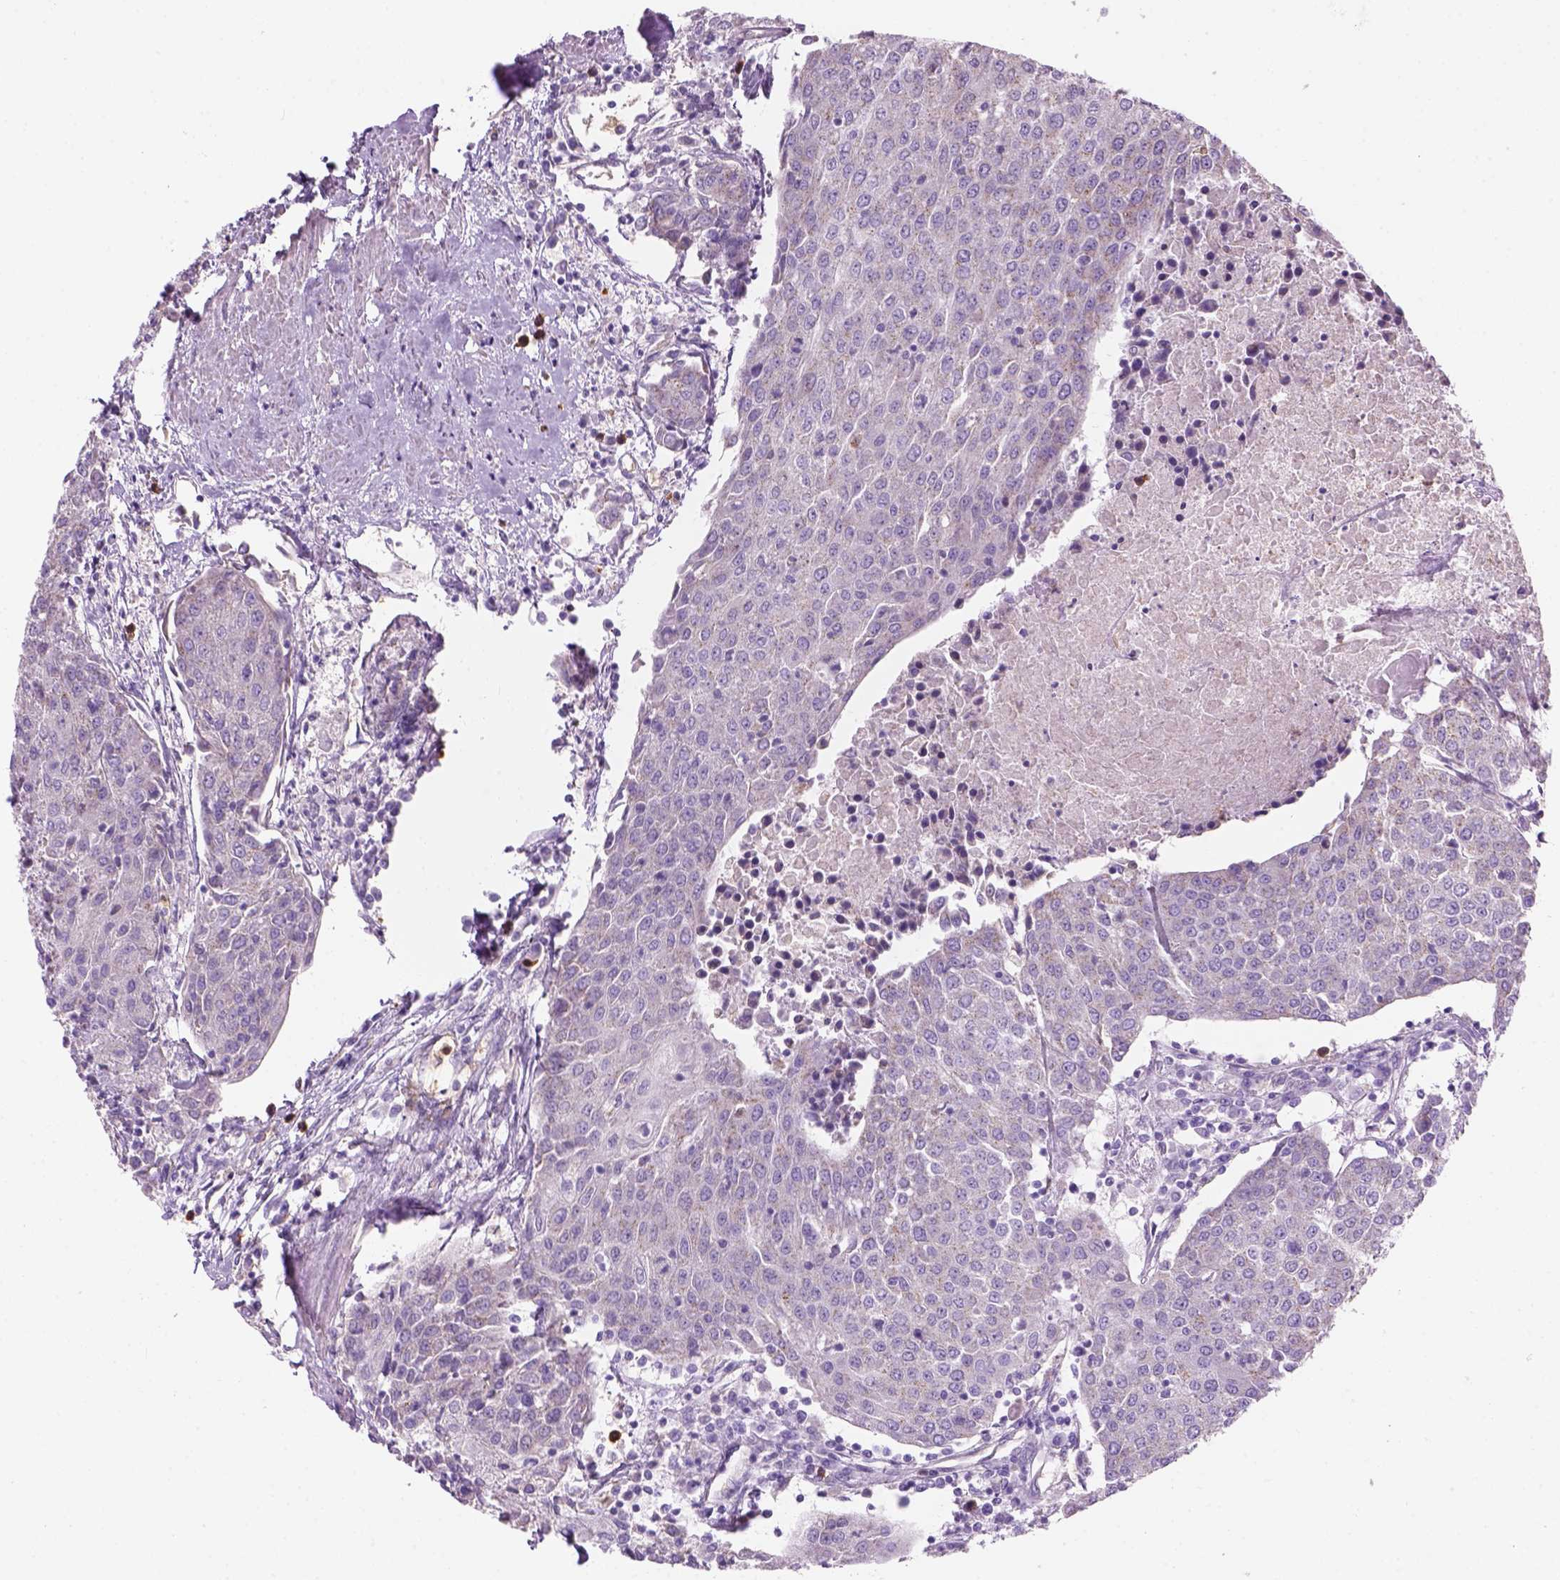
{"staining": {"intensity": "negative", "quantity": "none", "location": "none"}, "tissue": "urothelial cancer", "cell_type": "Tumor cells", "image_type": "cancer", "snomed": [{"axis": "morphology", "description": "Urothelial carcinoma, High grade"}, {"axis": "topography", "description": "Urinary bladder"}], "caption": "A histopathology image of human urothelial cancer is negative for staining in tumor cells.", "gene": "CD84", "patient": {"sex": "female", "age": 85}}